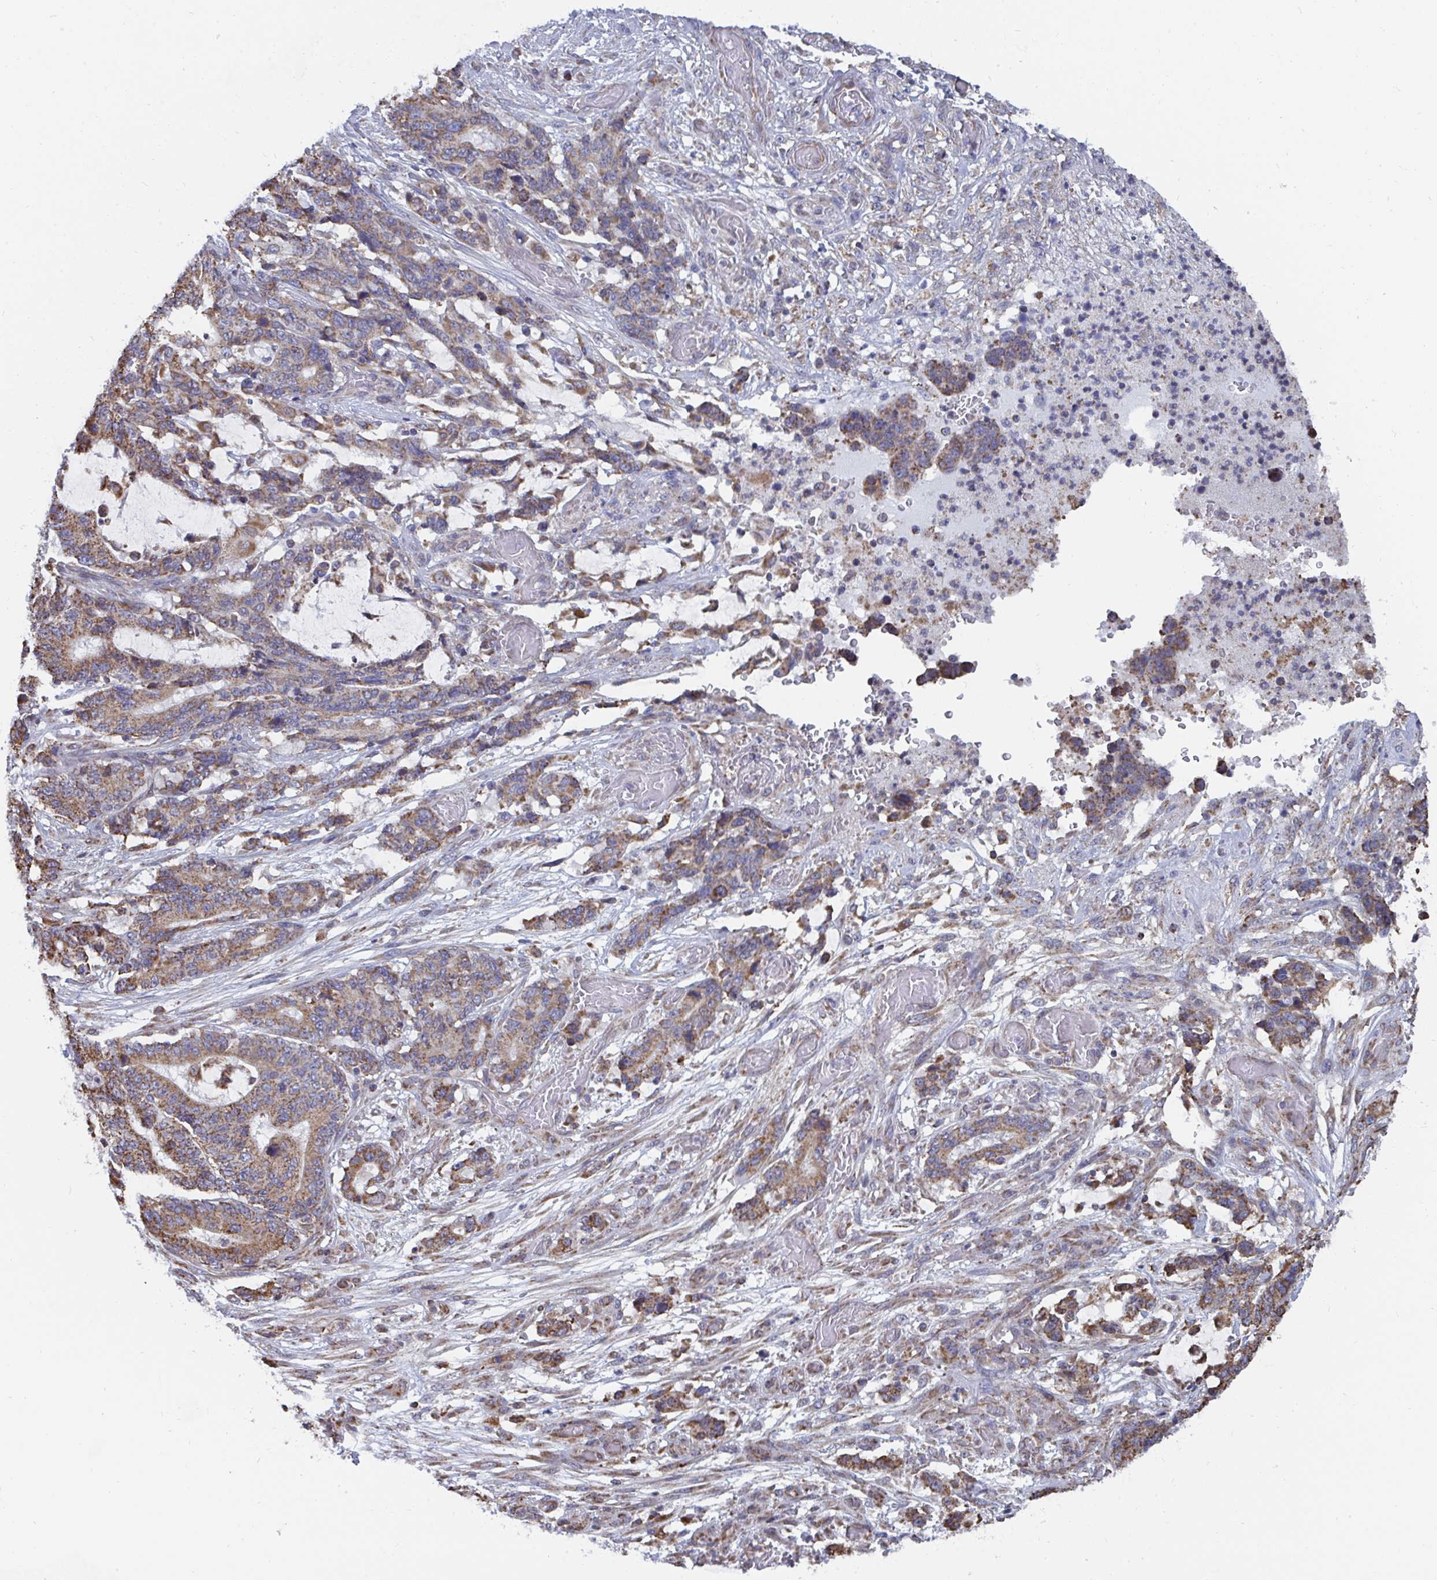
{"staining": {"intensity": "moderate", "quantity": ">75%", "location": "cytoplasmic/membranous"}, "tissue": "stomach cancer", "cell_type": "Tumor cells", "image_type": "cancer", "snomed": [{"axis": "morphology", "description": "Normal tissue, NOS"}, {"axis": "morphology", "description": "Adenocarcinoma, NOS"}, {"axis": "topography", "description": "Stomach"}], "caption": "Immunohistochemistry (IHC) micrograph of neoplastic tissue: human adenocarcinoma (stomach) stained using immunohistochemistry (IHC) demonstrates medium levels of moderate protein expression localized specifically in the cytoplasmic/membranous of tumor cells, appearing as a cytoplasmic/membranous brown color.", "gene": "ELAVL1", "patient": {"sex": "female", "age": 64}}